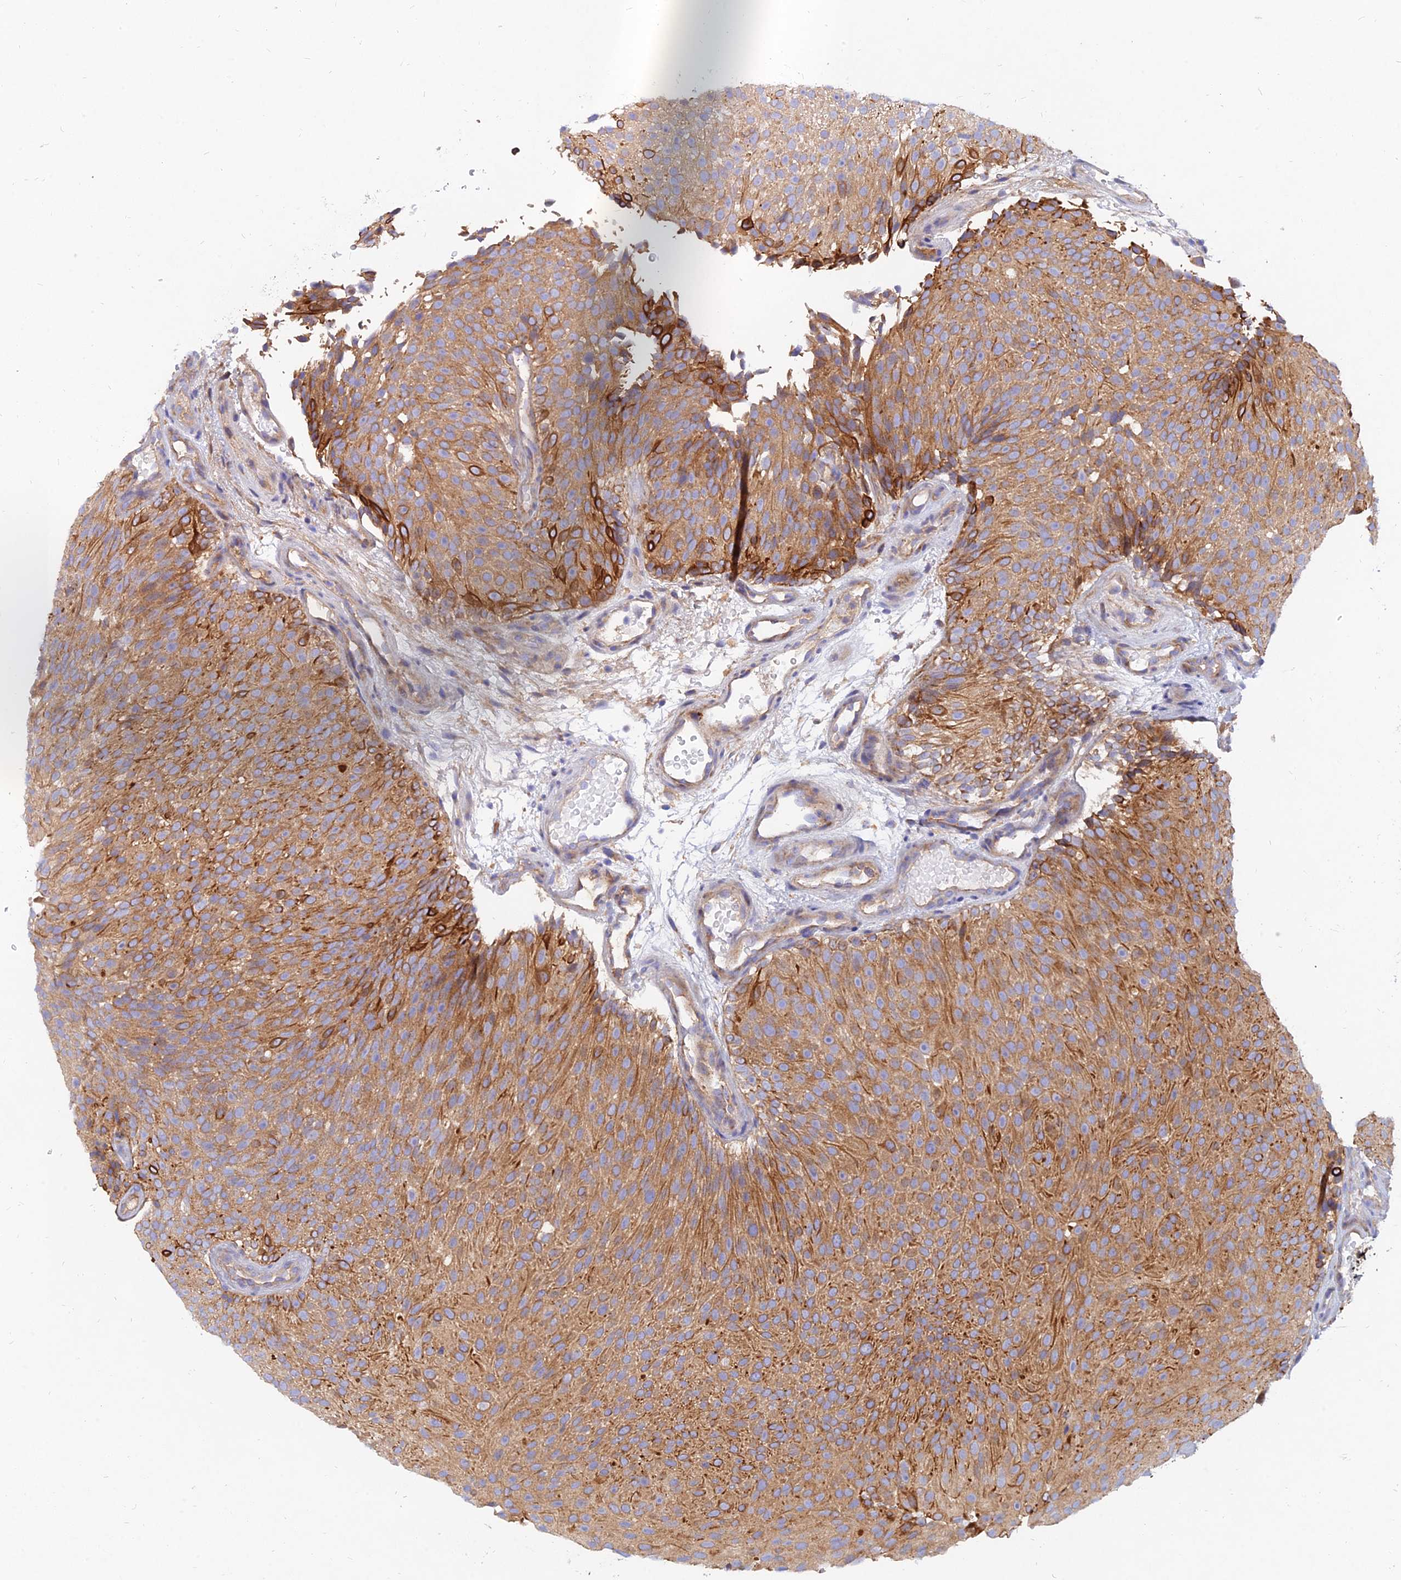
{"staining": {"intensity": "moderate", "quantity": "25%-75%", "location": "cytoplasmic/membranous"}, "tissue": "urothelial cancer", "cell_type": "Tumor cells", "image_type": "cancer", "snomed": [{"axis": "morphology", "description": "Urothelial carcinoma, Low grade"}, {"axis": "topography", "description": "Urinary bladder"}], "caption": "High-magnification brightfield microscopy of urothelial cancer stained with DAB (brown) and counterstained with hematoxylin (blue). tumor cells exhibit moderate cytoplasmic/membranous expression is present in approximately25%-75% of cells. Ihc stains the protein of interest in brown and the nuclei are stained blue.", "gene": "MROH1", "patient": {"sex": "male", "age": 78}}